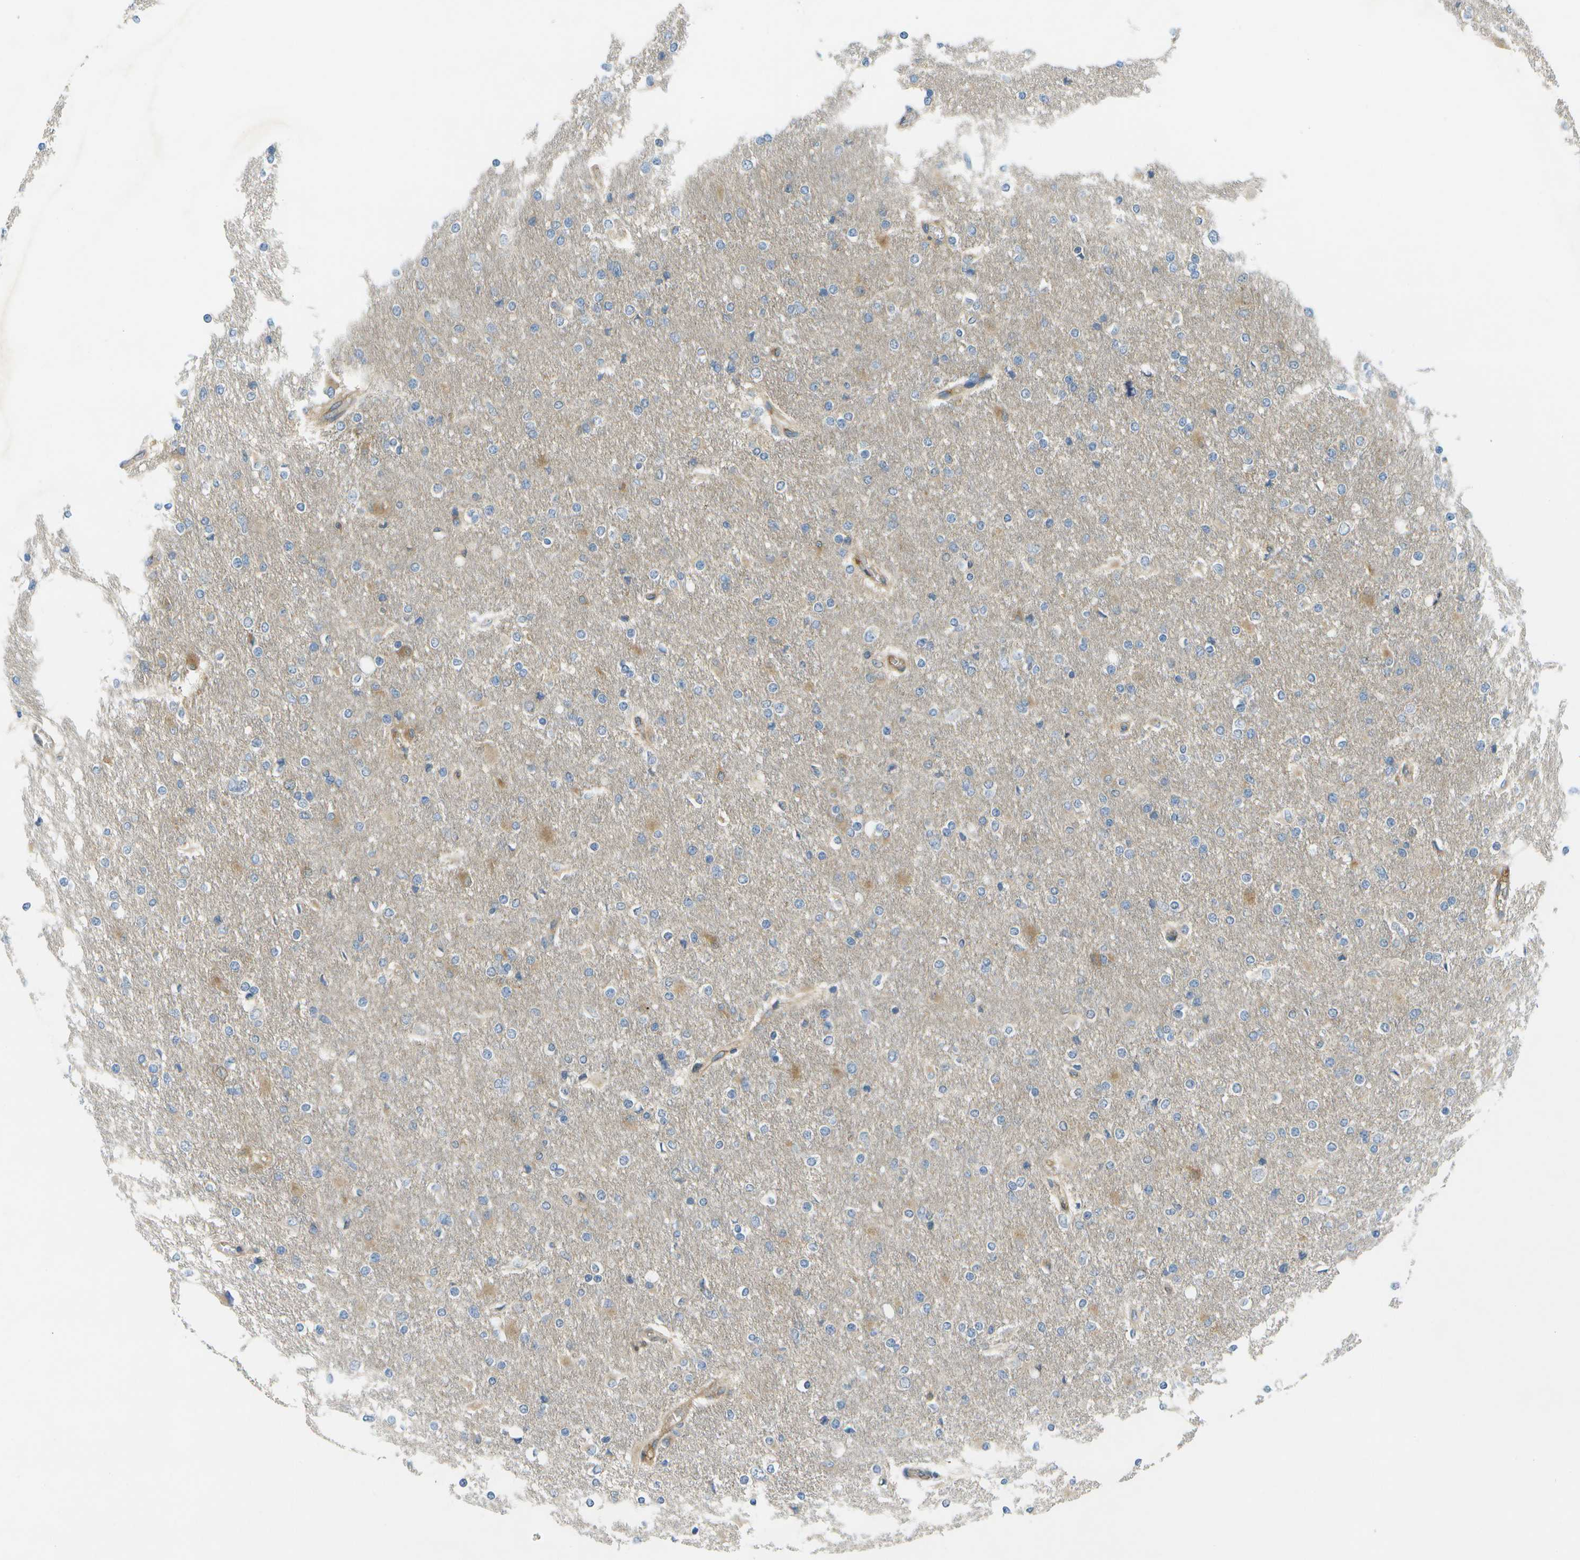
{"staining": {"intensity": "weak", "quantity": "<25%", "location": "cytoplasmic/membranous"}, "tissue": "glioma", "cell_type": "Tumor cells", "image_type": "cancer", "snomed": [{"axis": "morphology", "description": "Glioma, malignant, High grade"}, {"axis": "topography", "description": "Cerebral cortex"}], "caption": "This is an IHC micrograph of malignant glioma (high-grade). There is no staining in tumor cells.", "gene": "WNK2", "patient": {"sex": "female", "age": 36}}